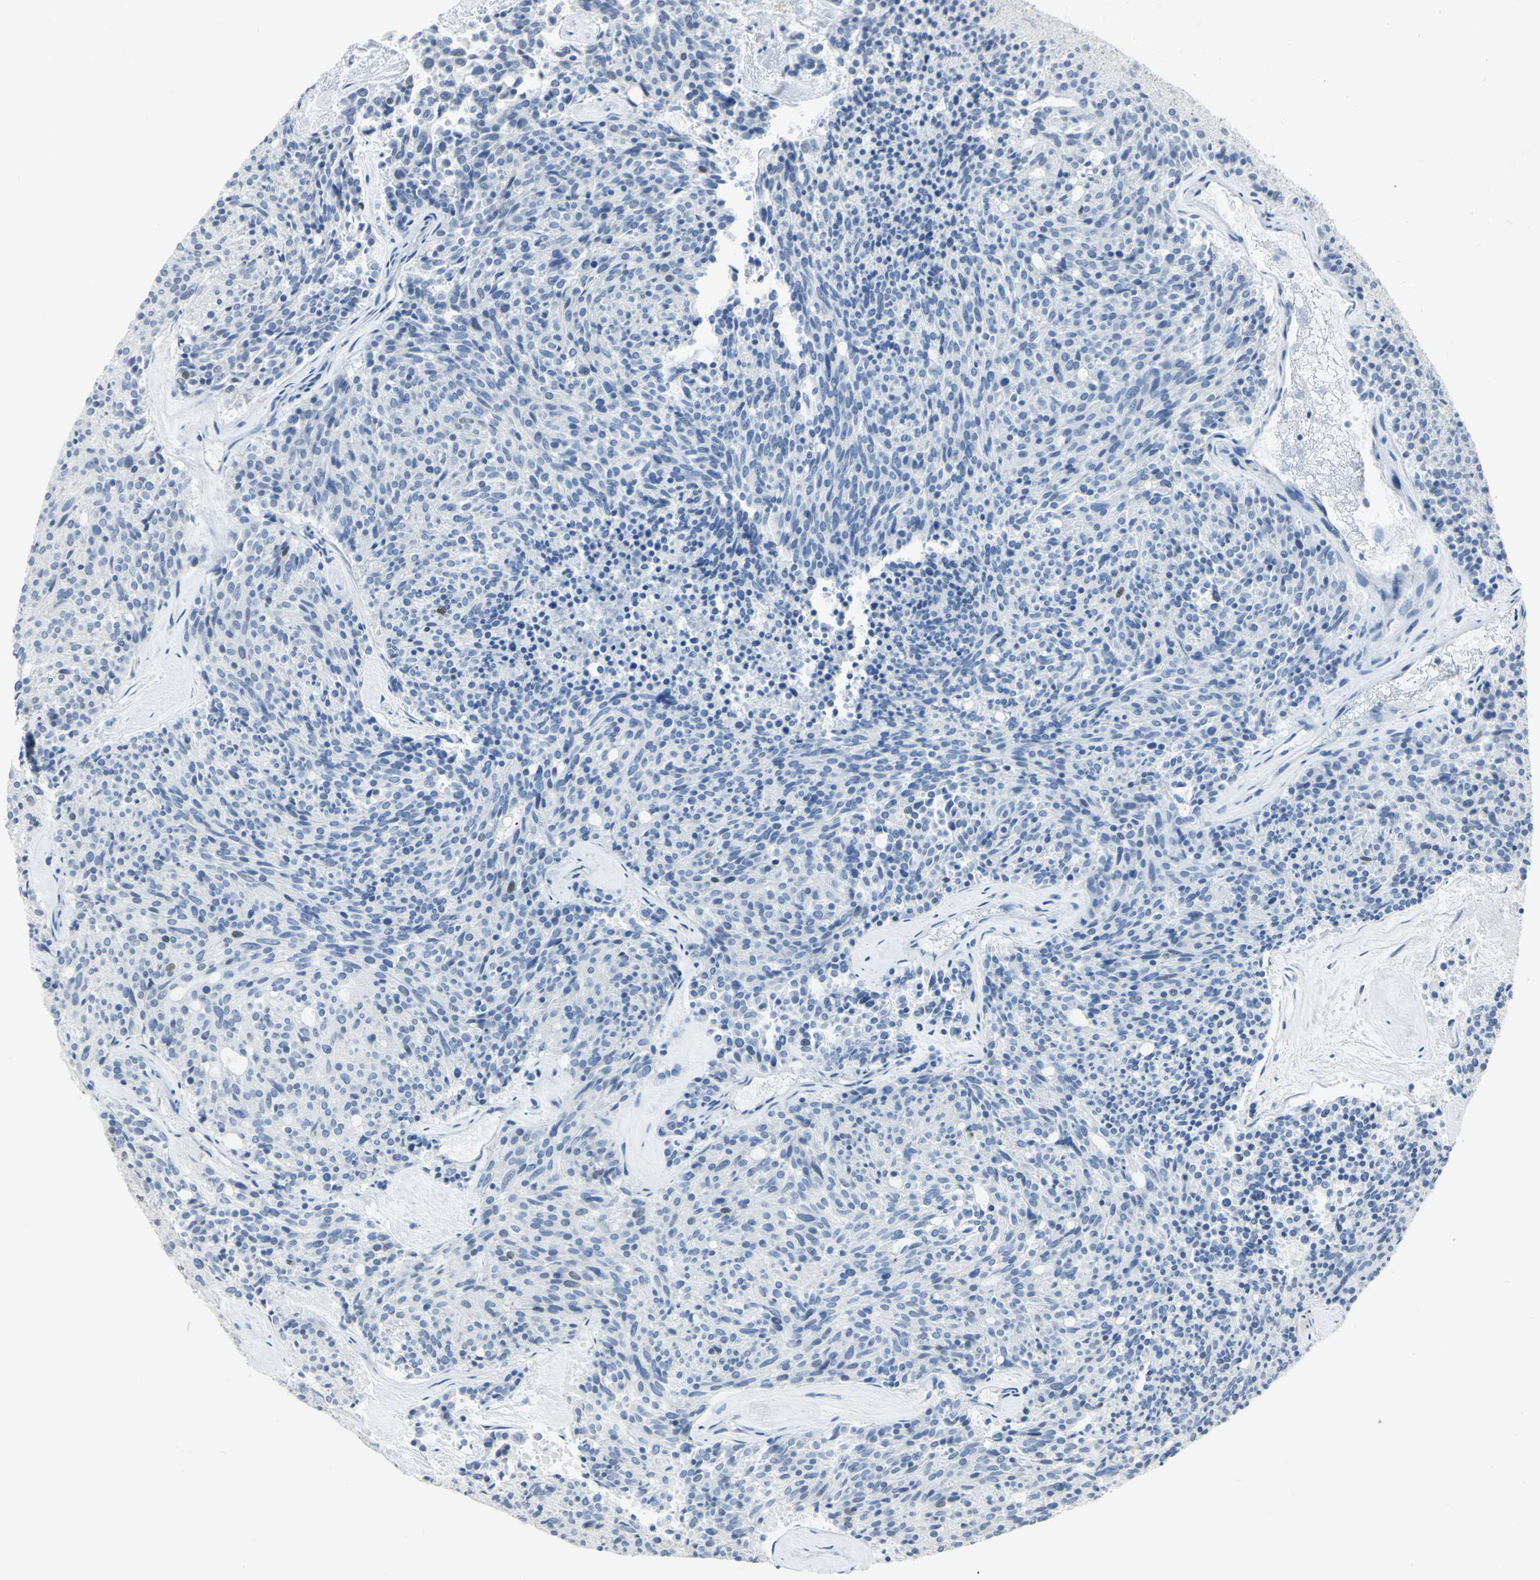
{"staining": {"intensity": "negative", "quantity": "none", "location": "none"}, "tissue": "carcinoid", "cell_type": "Tumor cells", "image_type": "cancer", "snomed": [{"axis": "morphology", "description": "Carcinoid, malignant, NOS"}, {"axis": "topography", "description": "Pancreas"}], "caption": "High power microscopy histopathology image of an immunohistochemistry photomicrograph of carcinoid, revealing no significant staining in tumor cells.", "gene": "HELLS", "patient": {"sex": "female", "age": 54}}